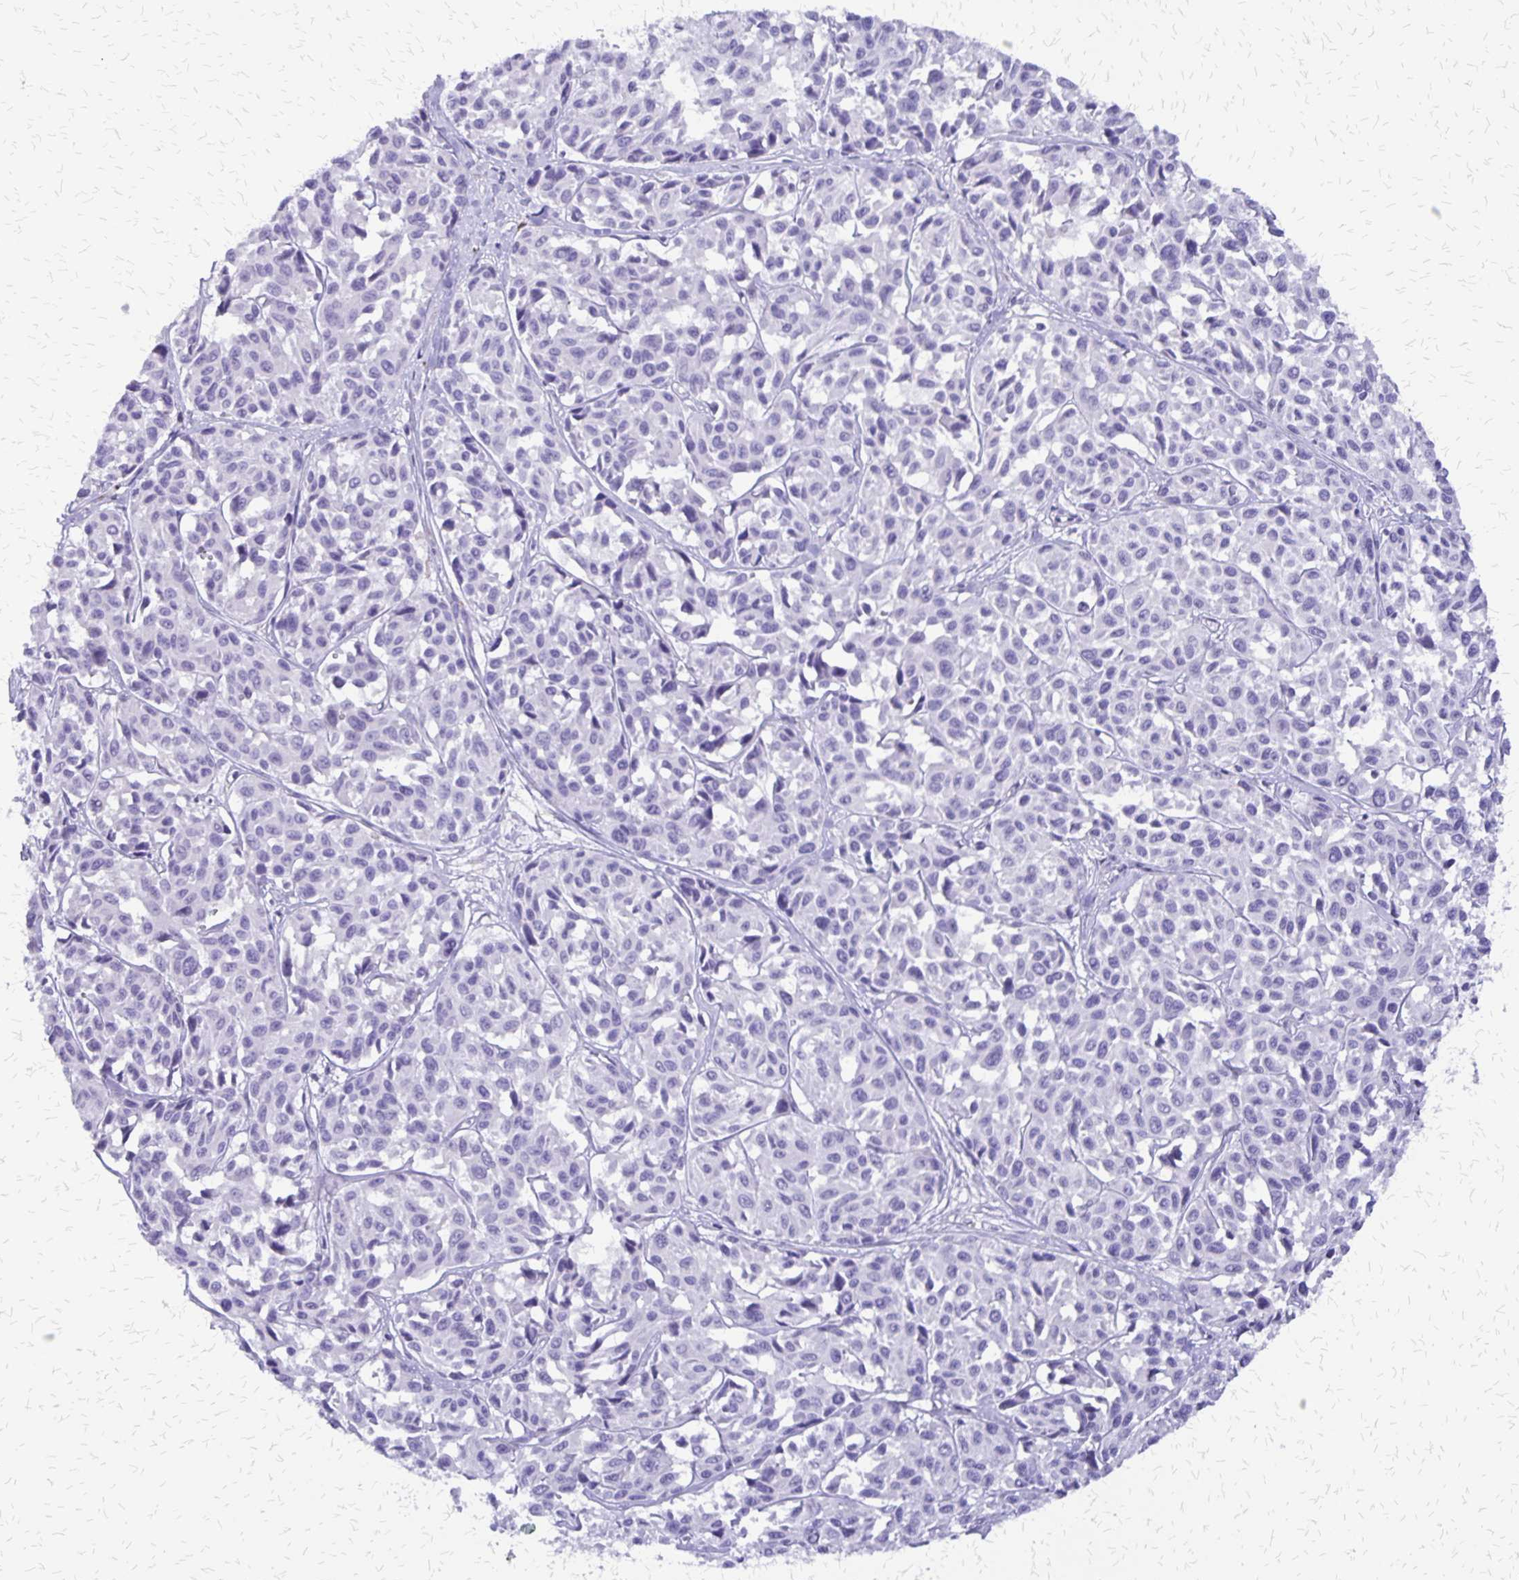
{"staining": {"intensity": "negative", "quantity": "none", "location": "none"}, "tissue": "melanoma", "cell_type": "Tumor cells", "image_type": "cancer", "snomed": [{"axis": "morphology", "description": "Malignant melanoma, NOS"}, {"axis": "topography", "description": "Skin"}], "caption": "Immunohistochemical staining of melanoma shows no significant staining in tumor cells.", "gene": "SLC13A2", "patient": {"sex": "female", "age": 66}}